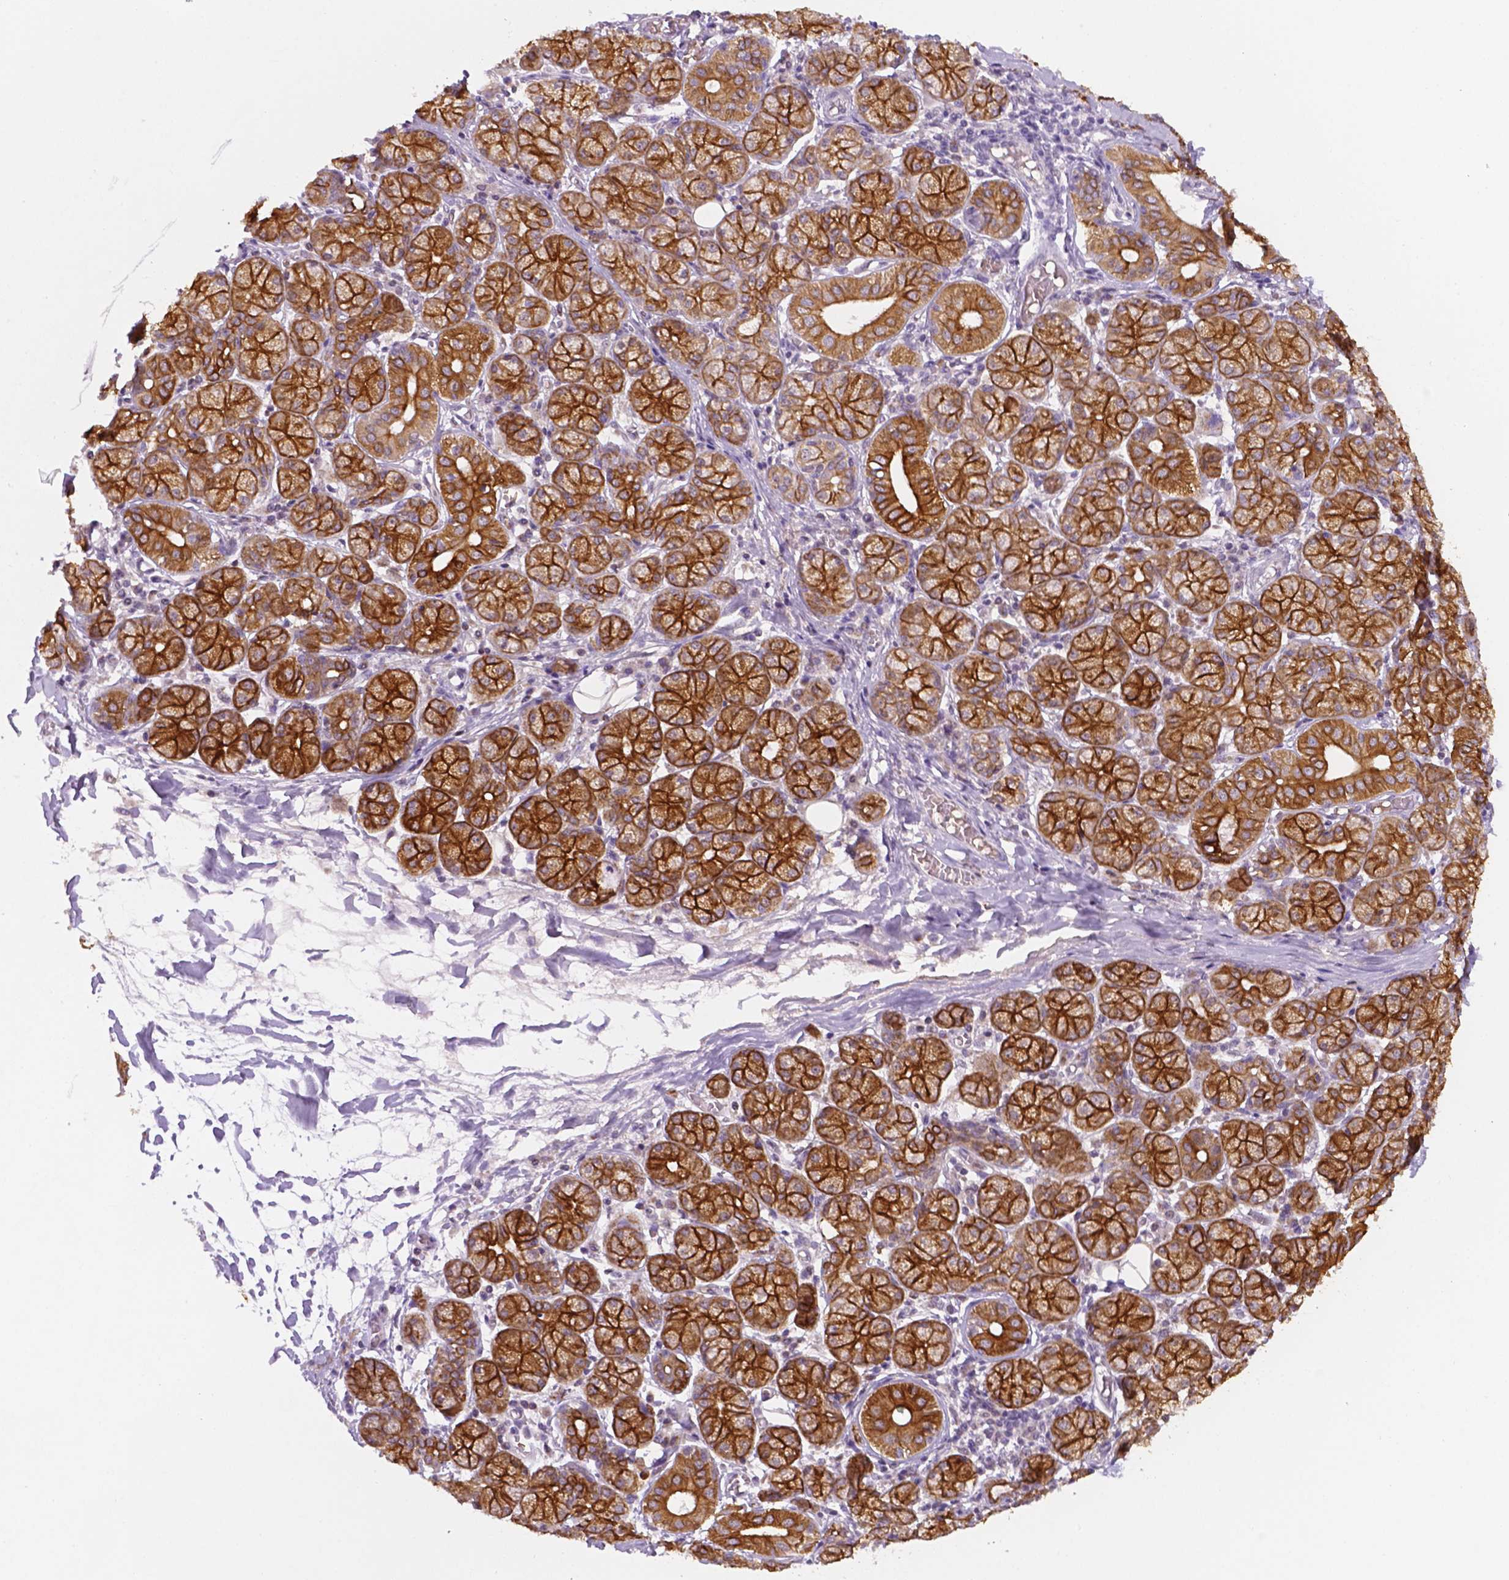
{"staining": {"intensity": "strong", "quantity": "25%-75%", "location": "cytoplasmic/membranous"}, "tissue": "salivary gland", "cell_type": "Glandular cells", "image_type": "normal", "snomed": [{"axis": "morphology", "description": "Normal tissue, NOS"}, {"axis": "topography", "description": "Salivary gland"}, {"axis": "topography", "description": "Peripheral nerve tissue"}], "caption": "The histopathology image reveals staining of benign salivary gland, revealing strong cytoplasmic/membranous protein positivity (brown color) within glandular cells. The protein of interest is stained brown, and the nuclei are stained in blue (DAB IHC with brightfield microscopy, high magnification).", "gene": "SHLD3", "patient": {"sex": "female", "age": 24}}